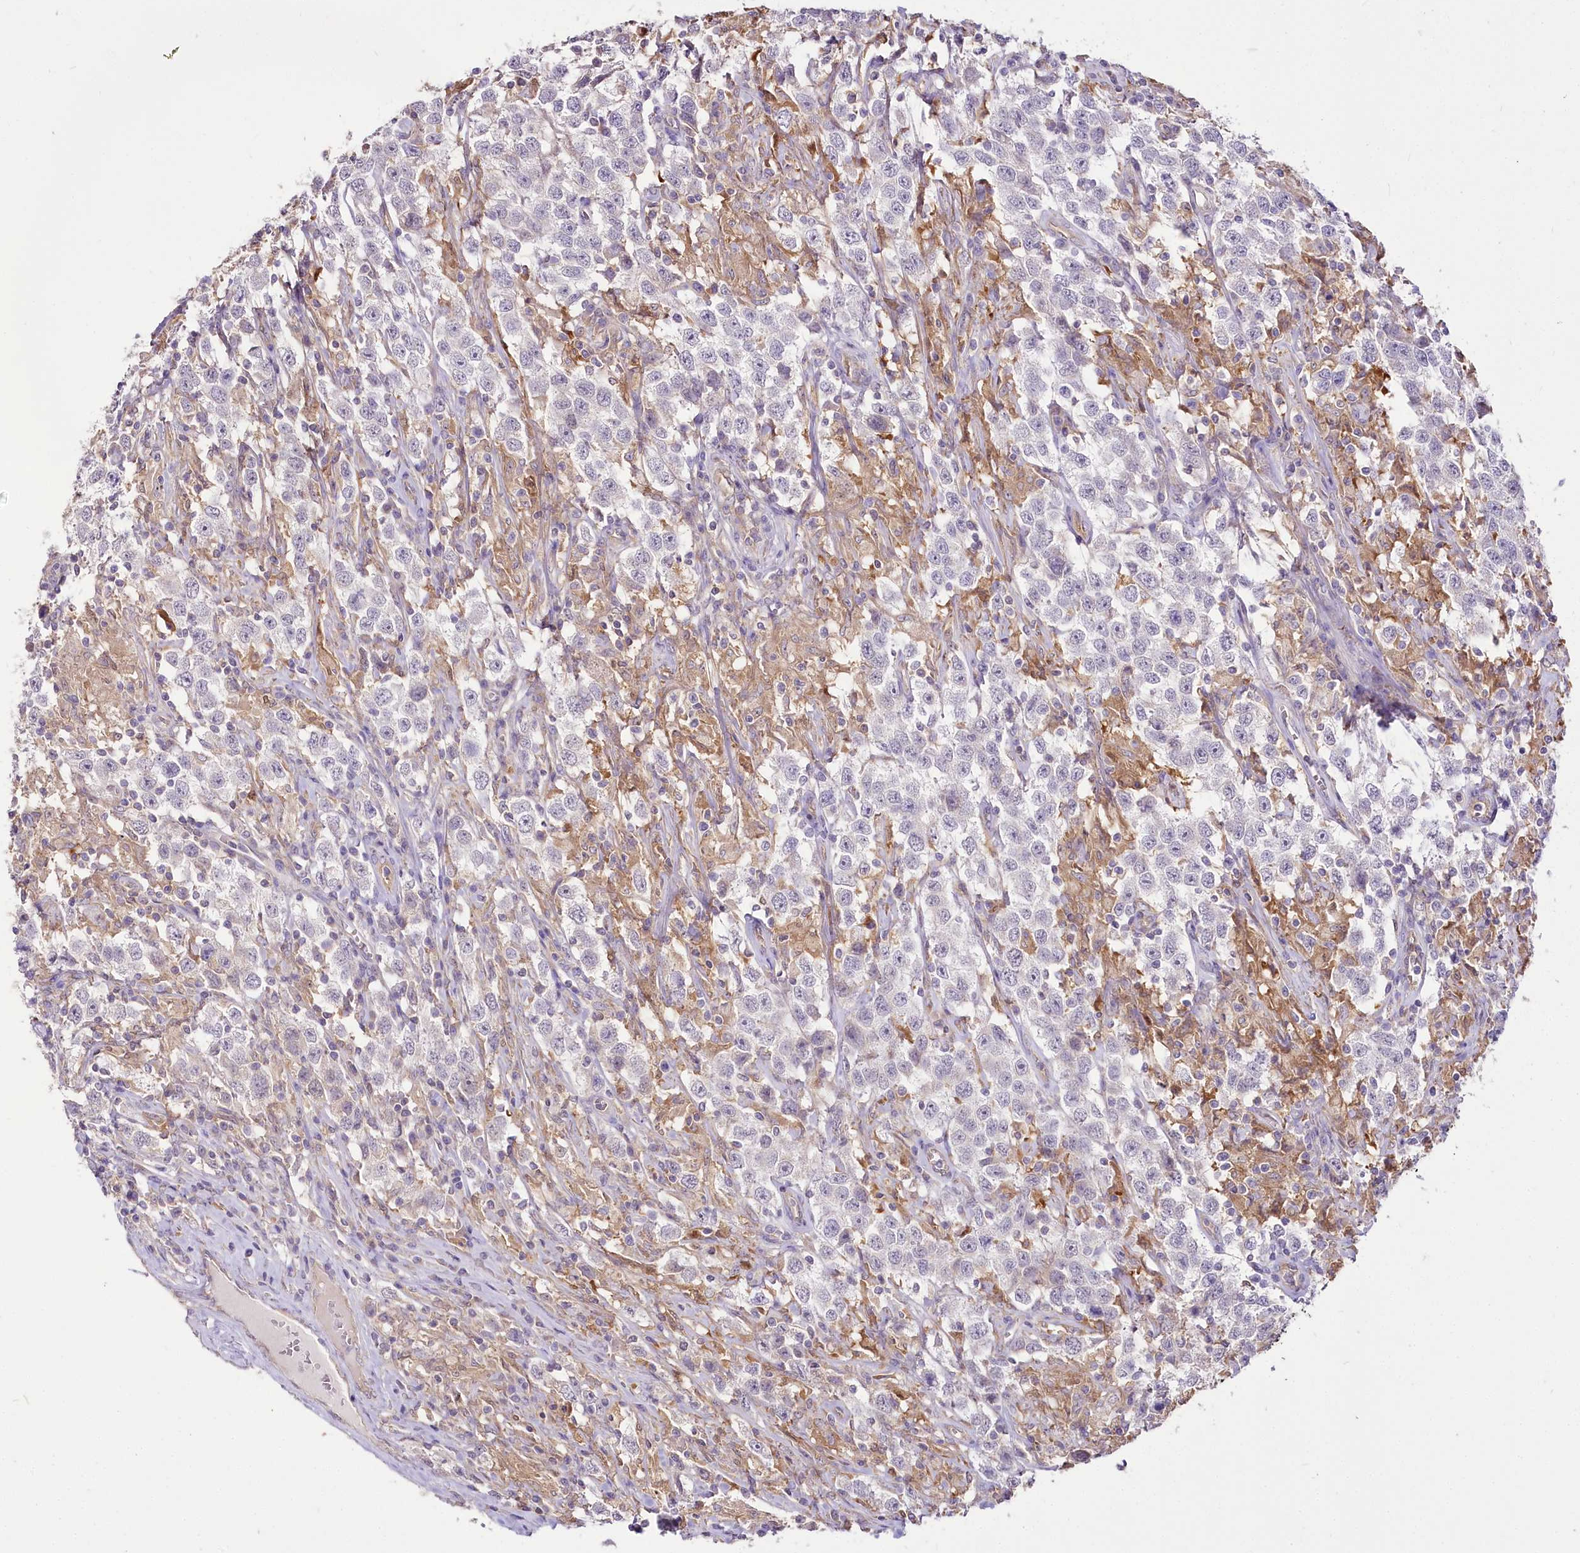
{"staining": {"intensity": "negative", "quantity": "none", "location": "none"}, "tissue": "testis cancer", "cell_type": "Tumor cells", "image_type": "cancer", "snomed": [{"axis": "morphology", "description": "Seminoma, NOS"}, {"axis": "topography", "description": "Testis"}], "caption": "High power microscopy photomicrograph of an IHC image of seminoma (testis), revealing no significant expression in tumor cells. (DAB immunohistochemistry, high magnification).", "gene": "DPYD", "patient": {"sex": "male", "age": 41}}